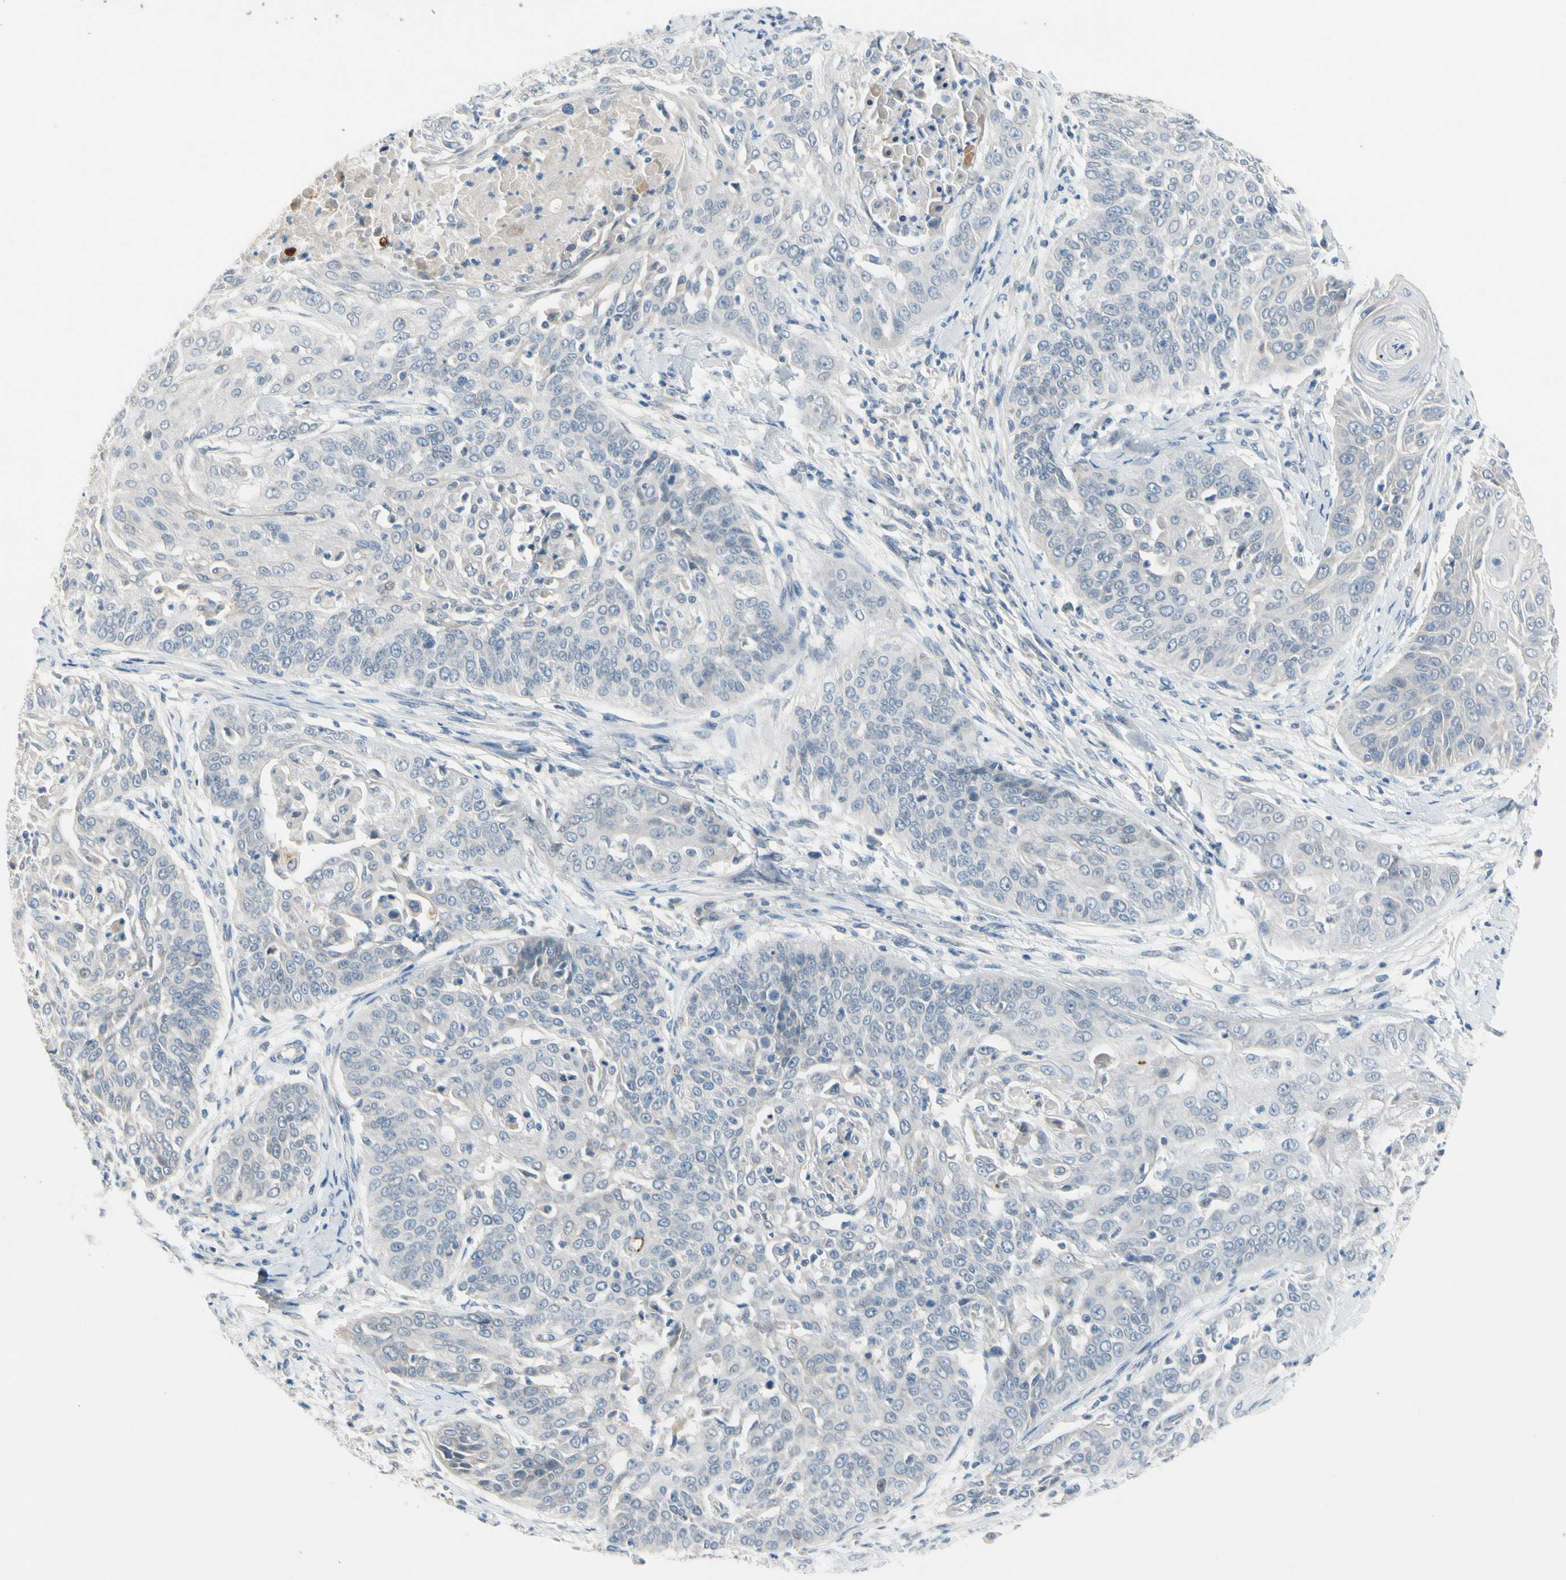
{"staining": {"intensity": "negative", "quantity": "none", "location": "none"}, "tissue": "cervical cancer", "cell_type": "Tumor cells", "image_type": "cancer", "snomed": [{"axis": "morphology", "description": "Squamous cell carcinoma, NOS"}, {"axis": "topography", "description": "Cervix"}], "caption": "High magnification brightfield microscopy of cervical squamous cell carcinoma stained with DAB (3,3'-diaminobenzidine) (brown) and counterstained with hematoxylin (blue): tumor cells show no significant expression.", "gene": "CNDP1", "patient": {"sex": "female", "age": 64}}